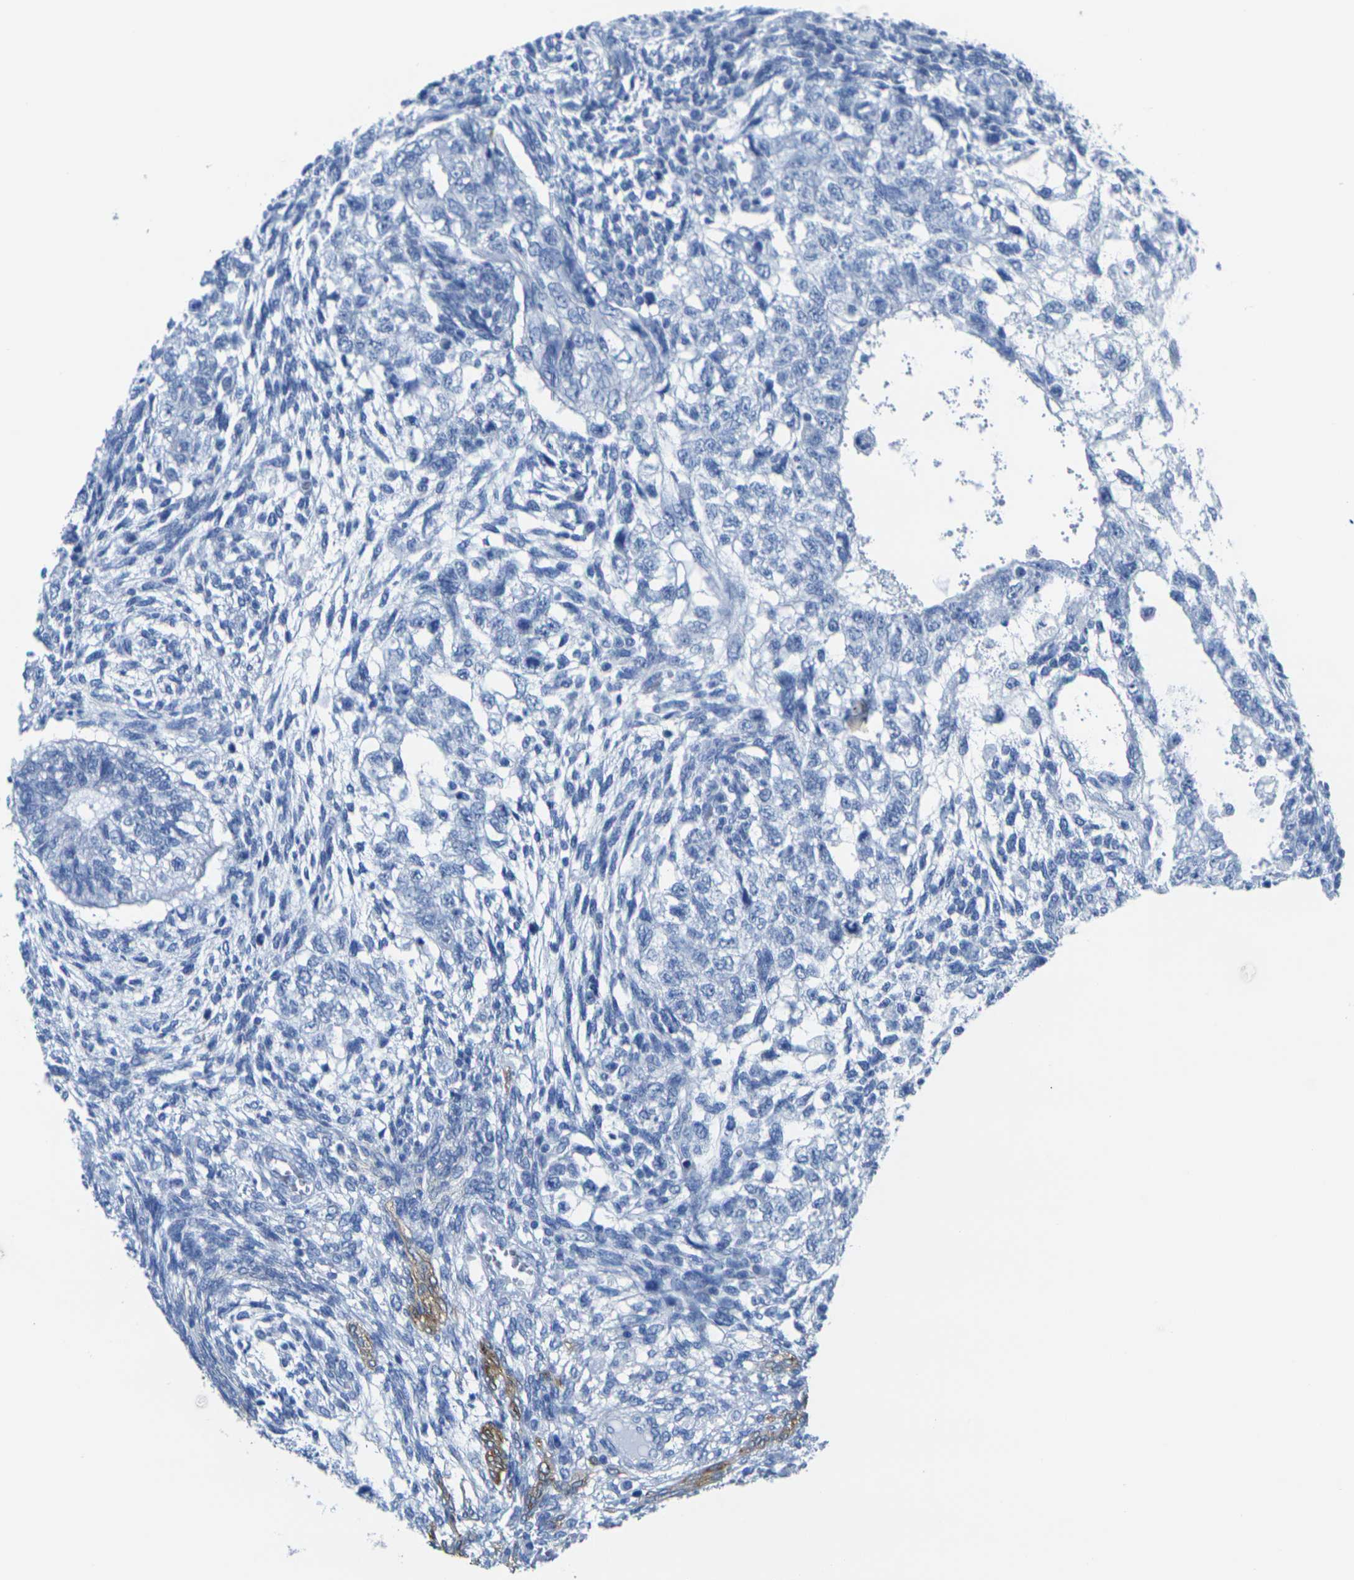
{"staining": {"intensity": "negative", "quantity": "none", "location": "none"}, "tissue": "testis cancer", "cell_type": "Tumor cells", "image_type": "cancer", "snomed": [{"axis": "morphology", "description": "Normal tissue, NOS"}, {"axis": "morphology", "description": "Carcinoma, Embryonal, NOS"}, {"axis": "topography", "description": "Testis"}], "caption": "DAB (3,3'-diaminobenzidine) immunohistochemical staining of human testis embryonal carcinoma reveals no significant expression in tumor cells.", "gene": "CNN1", "patient": {"sex": "male", "age": 36}}